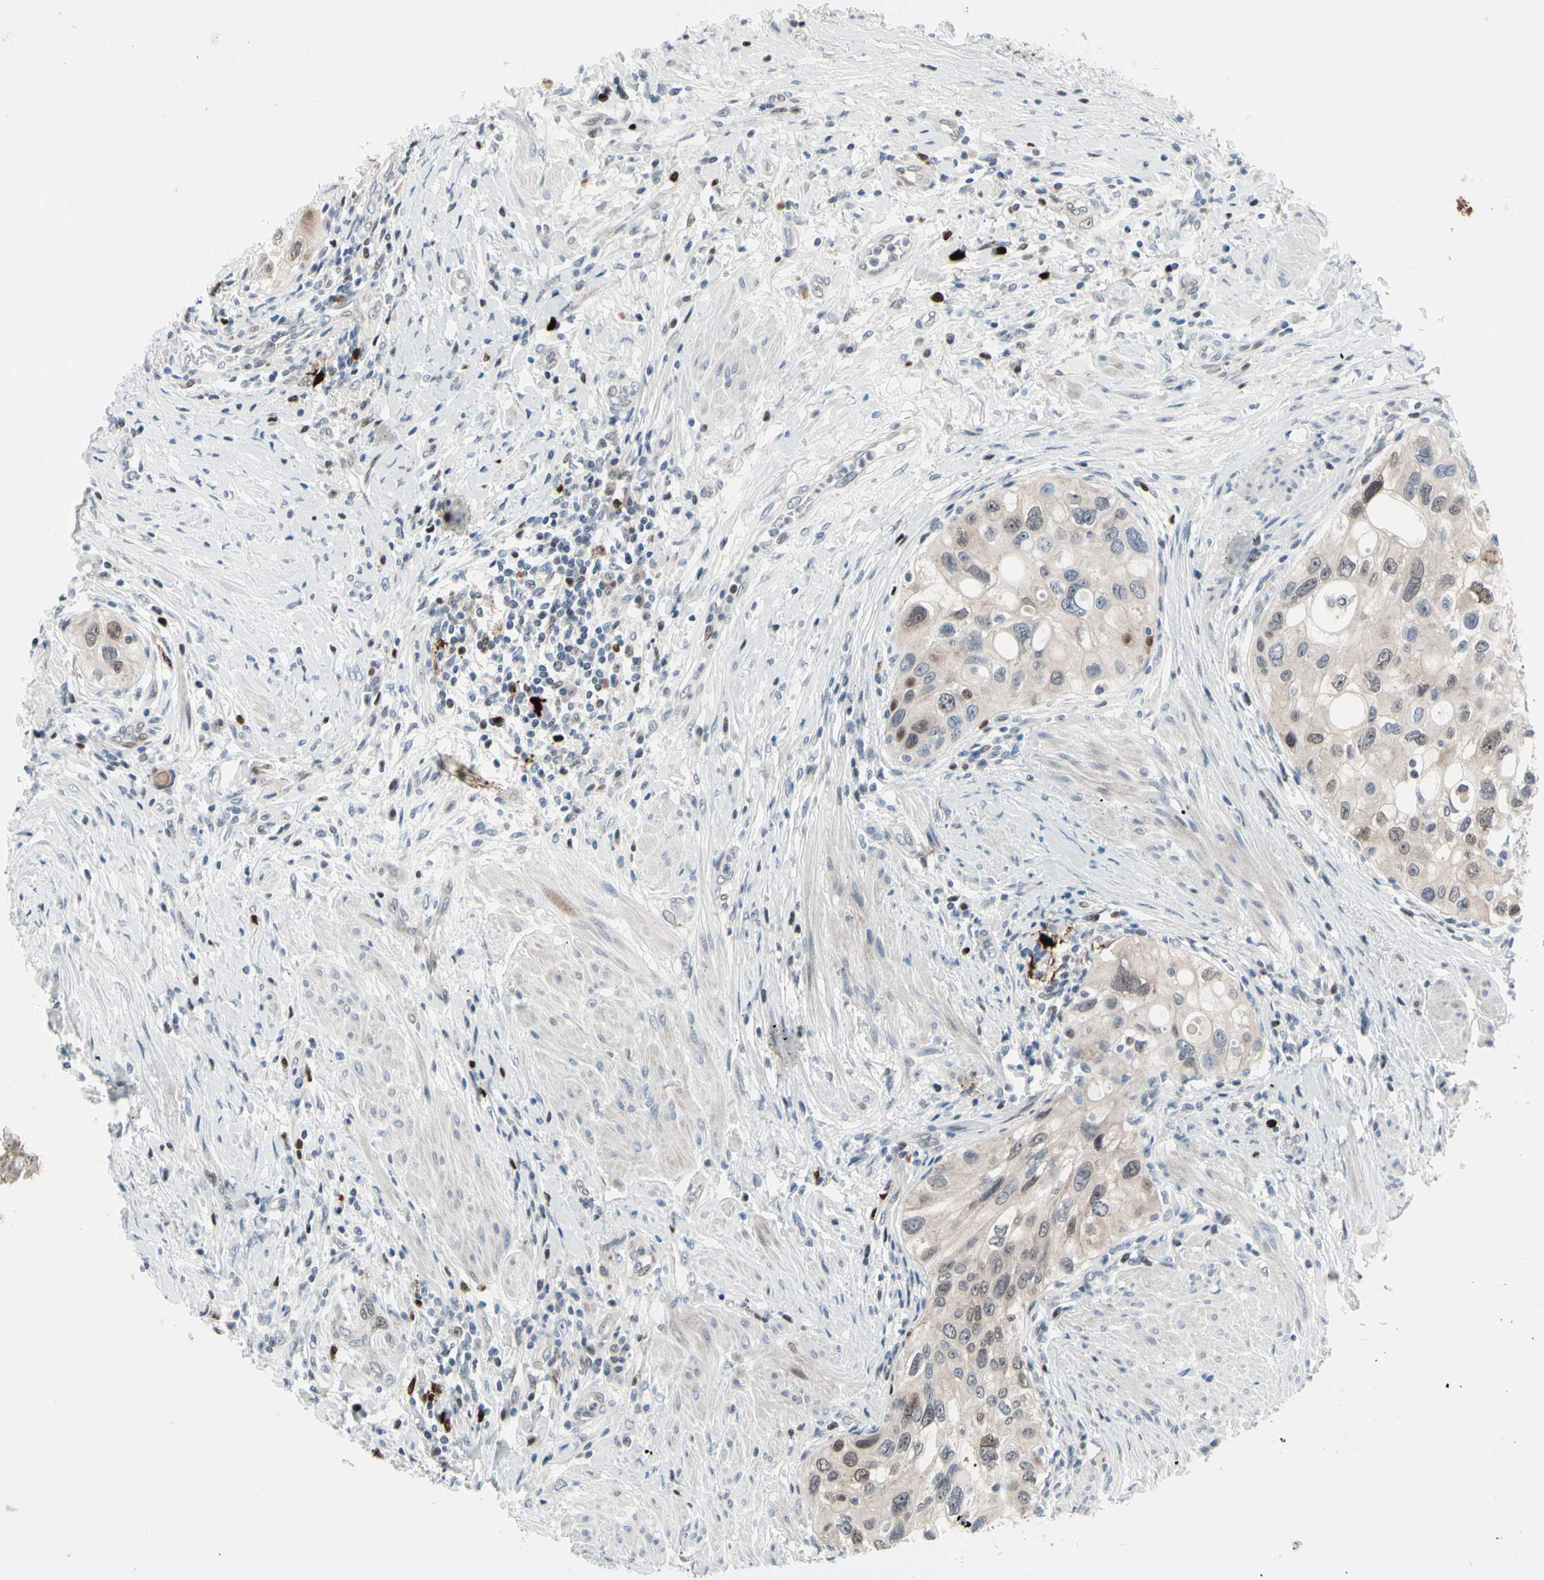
{"staining": {"intensity": "weak", "quantity": ">75%", "location": "cytoplasmic/membranous,nuclear"}, "tissue": "urothelial cancer", "cell_type": "Tumor cells", "image_type": "cancer", "snomed": [{"axis": "morphology", "description": "Urothelial carcinoma, High grade"}, {"axis": "topography", "description": "Urinary bladder"}], "caption": "About >75% of tumor cells in urothelial carcinoma (high-grade) demonstrate weak cytoplasmic/membranous and nuclear protein expression as visualized by brown immunohistochemical staining.", "gene": "TXN", "patient": {"sex": "female", "age": 56}}